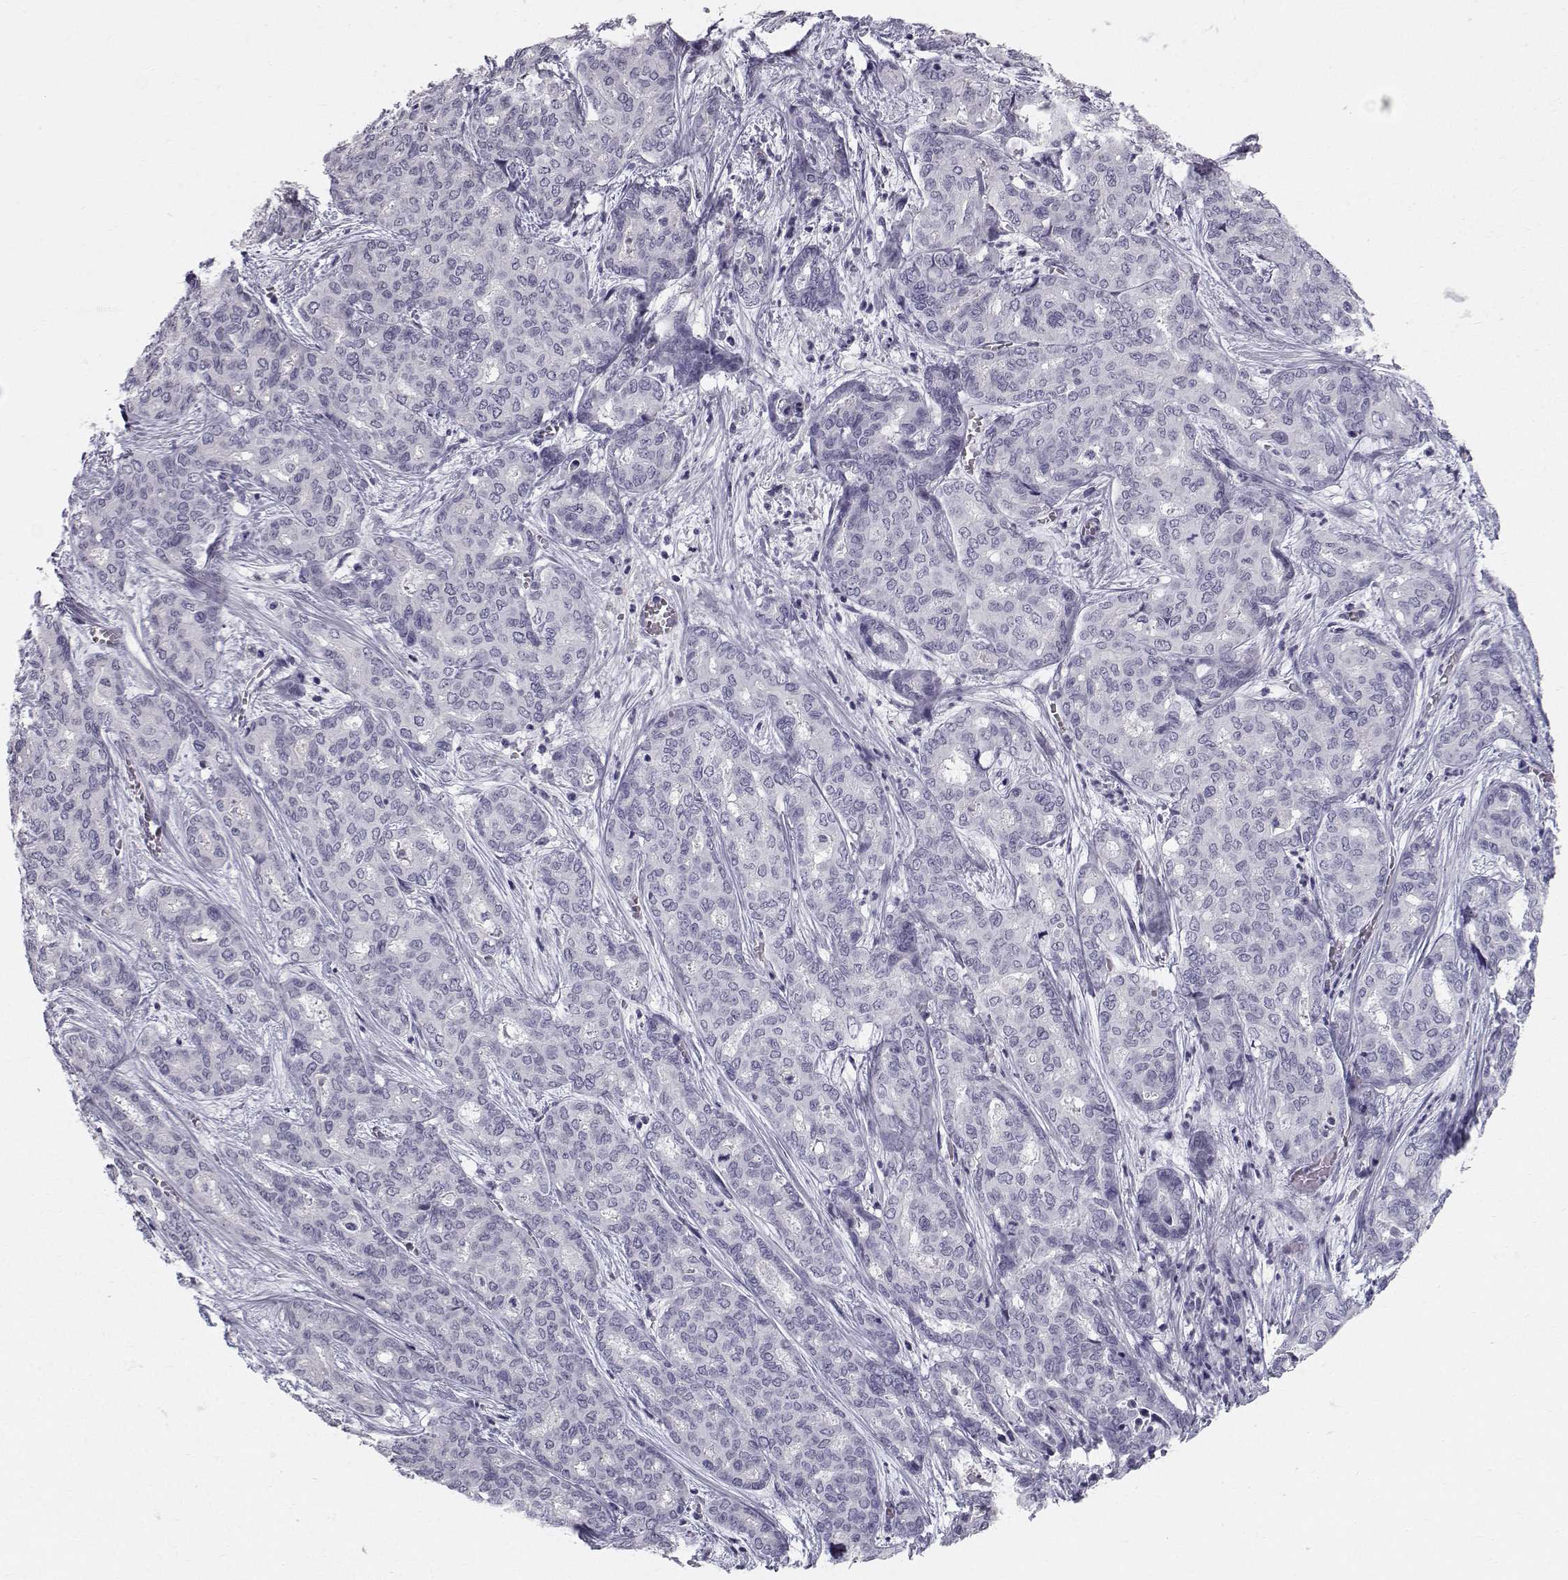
{"staining": {"intensity": "negative", "quantity": "none", "location": "none"}, "tissue": "liver cancer", "cell_type": "Tumor cells", "image_type": "cancer", "snomed": [{"axis": "morphology", "description": "Cholangiocarcinoma"}, {"axis": "topography", "description": "Liver"}], "caption": "IHC of liver cancer (cholangiocarcinoma) exhibits no expression in tumor cells.", "gene": "SPDYE4", "patient": {"sex": "female", "age": 64}}